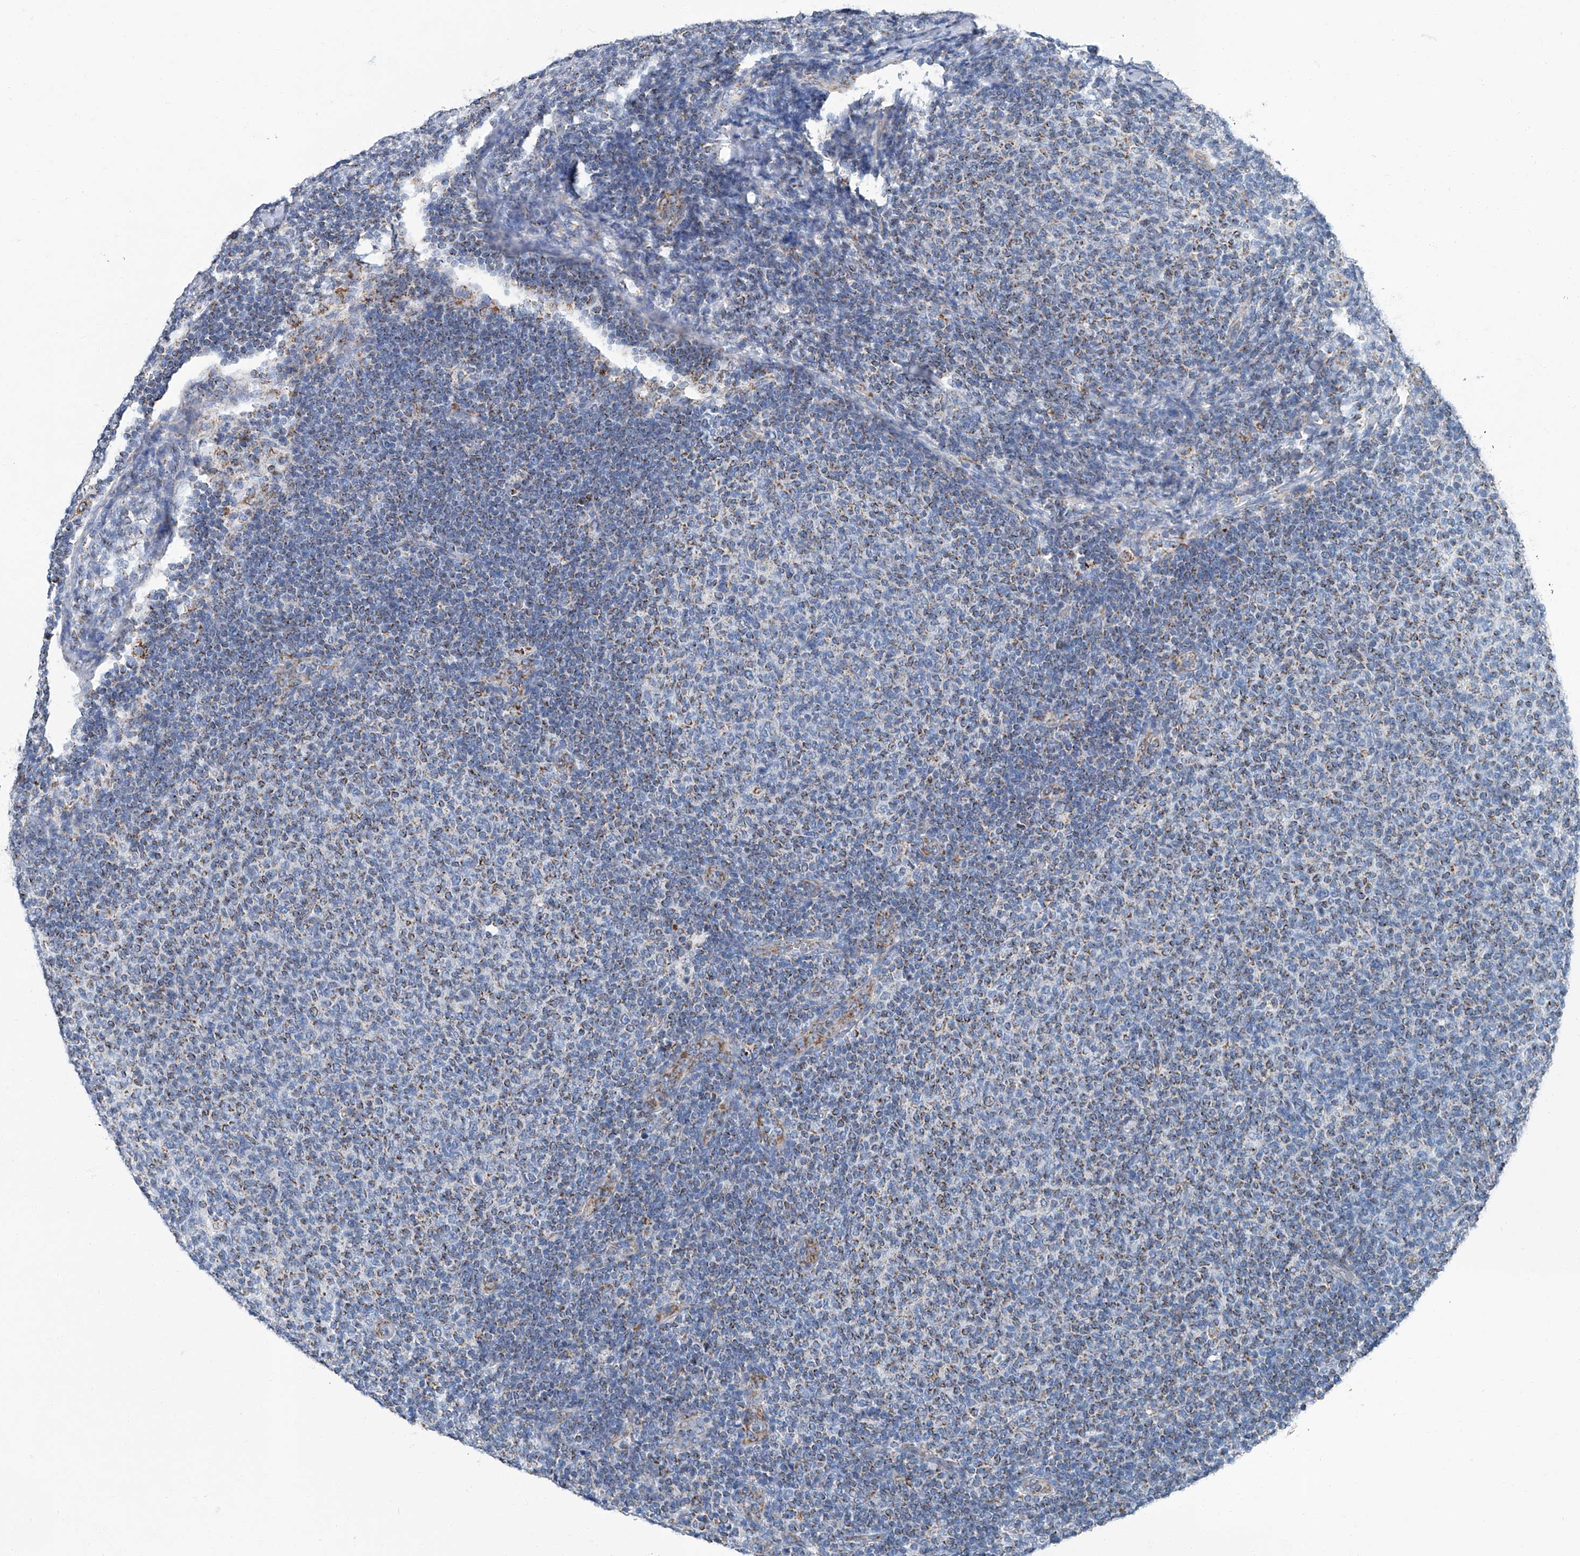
{"staining": {"intensity": "weak", "quantity": "25%-75%", "location": "cytoplasmic/membranous"}, "tissue": "lymphoma", "cell_type": "Tumor cells", "image_type": "cancer", "snomed": [{"axis": "morphology", "description": "Malignant lymphoma, non-Hodgkin's type, Low grade"}, {"axis": "topography", "description": "Lymph node"}], "caption": "Immunohistochemical staining of lymphoma displays low levels of weak cytoplasmic/membranous expression in approximately 25%-75% of tumor cells.", "gene": "MT-ND1", "patient": {"sex": "male", "age": 66}}